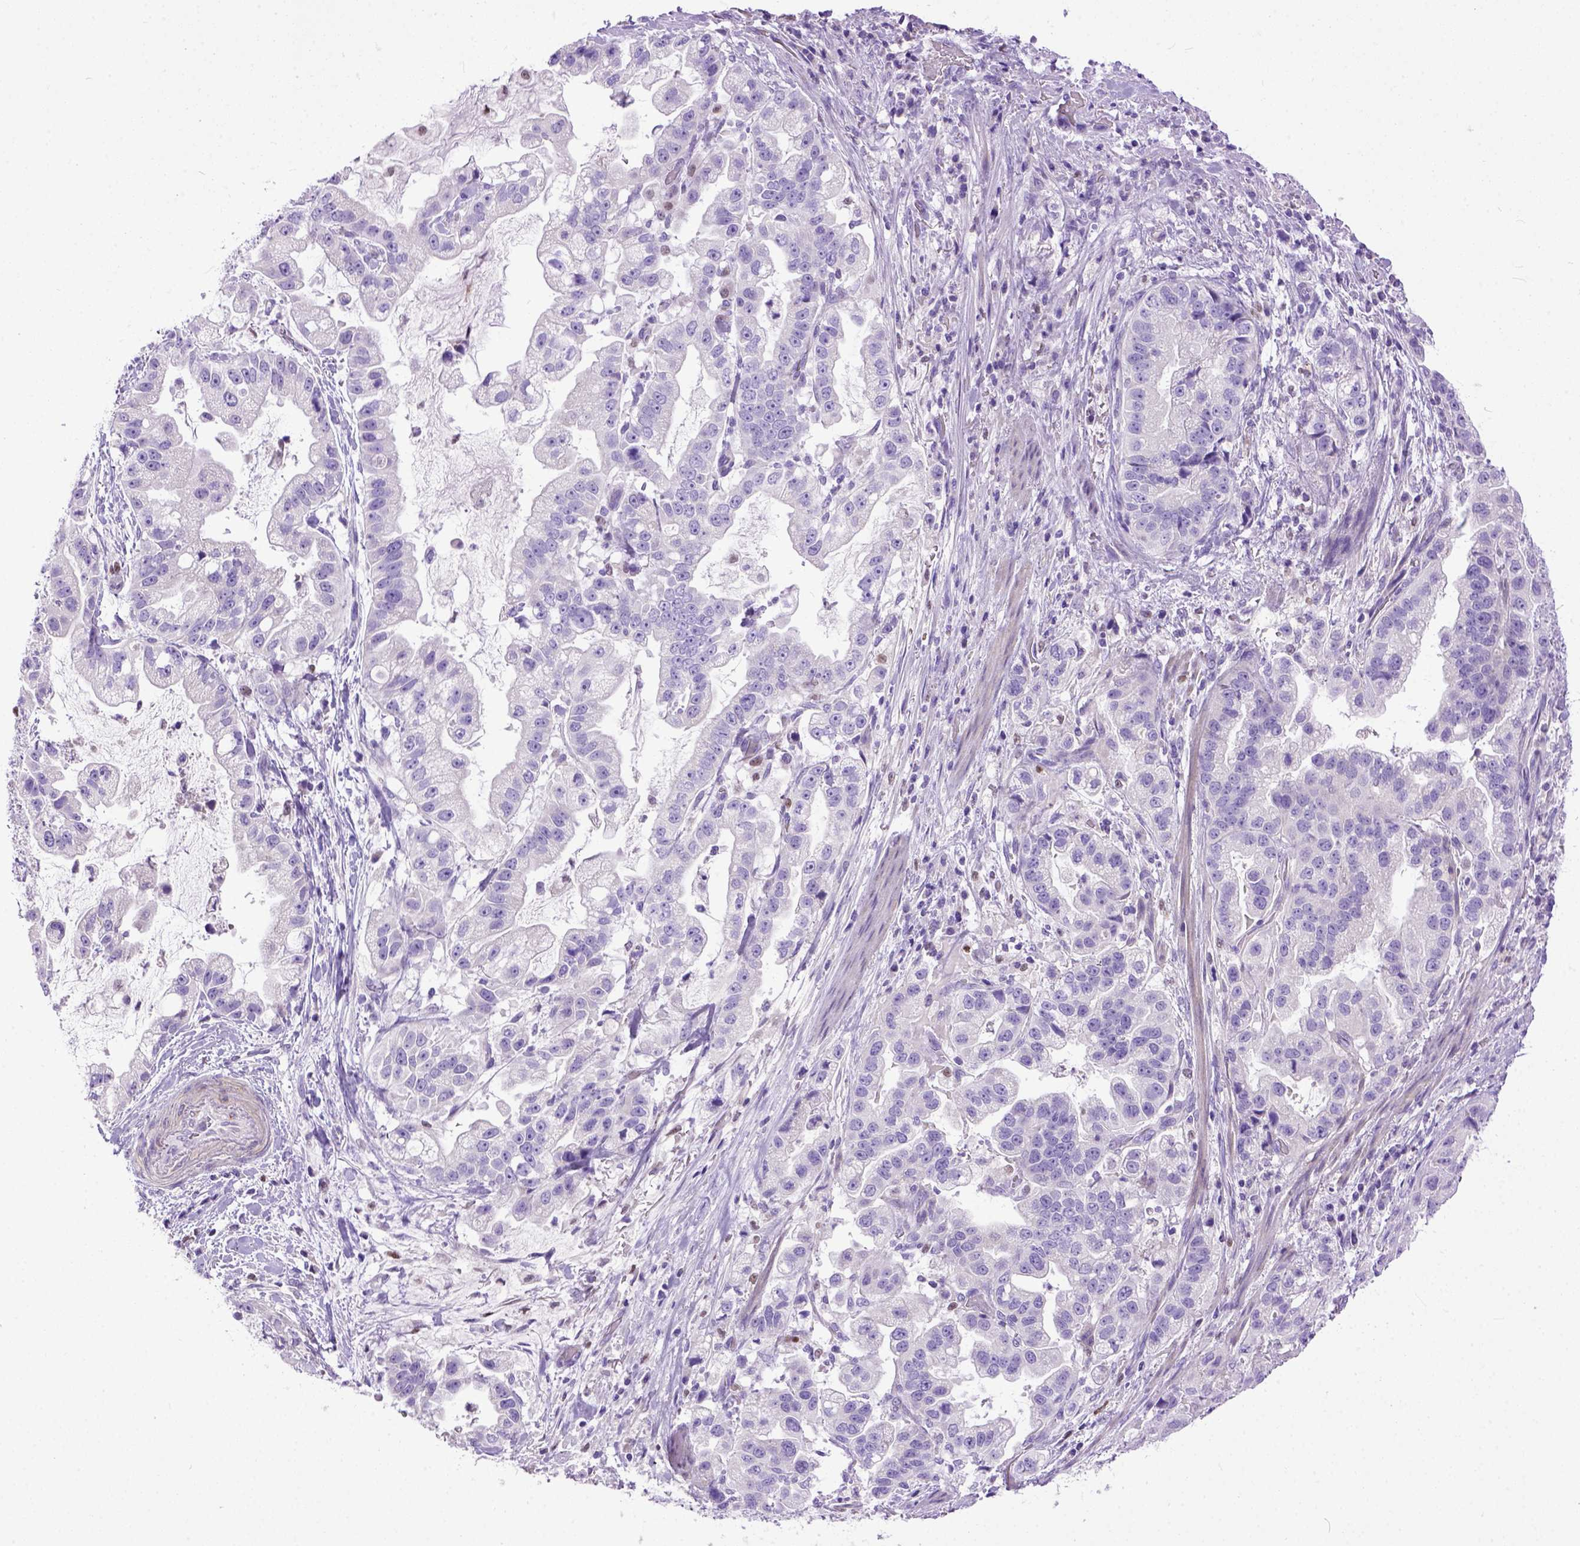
{"staining": {"intensity": "negative", "quantity": "none", "location": "none"}, "tissue": "stomach cancer", "cell_type": "Tumor cells", "image_type": "cancer", "snomed": [{"axis": "morphology", "description": "Adenocarcinoma, NOS"}, {"axis": "topography", "description": "Stomach"}], "caption": "Tumor cells are negative for protein expression in human stomach adenocarcinoma.", "gene": "CRB1", "patient": {"sex": "male", "age": 59}}